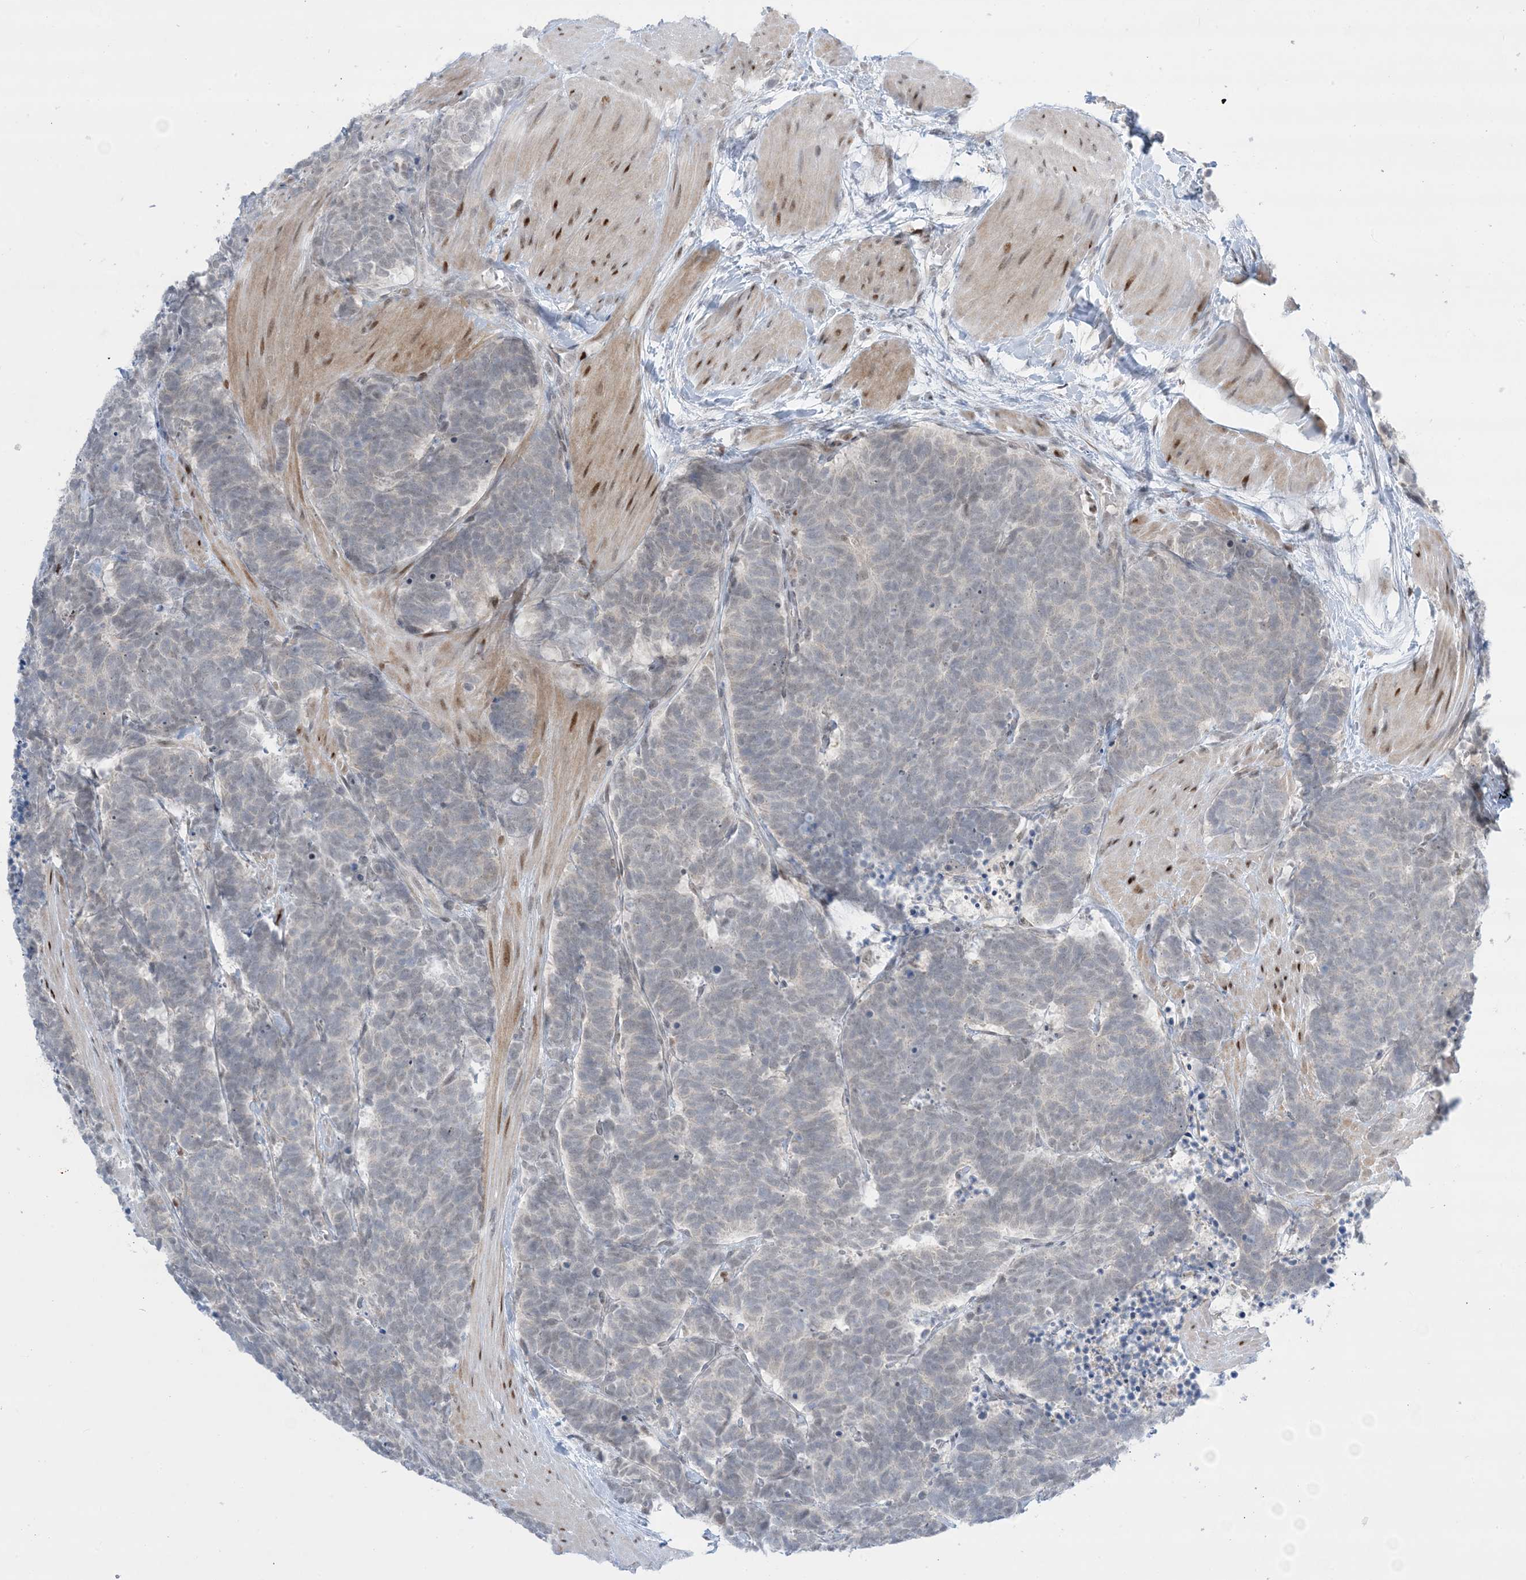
{"staining": {"intensity": "negative", "quantity": "none", "location": "none"}, "tissue": "carcinoid", "cell_type": "Tumor cells", "image_type": "cancer", "snomed": [{"axis": "morphology", "description": "Carcinoma, NOS"}, {"axis": "morphology", "description": "Carcinoid, malignant, NOS"}, {"axis": "topography", "description": "Urinary bladder"}], "caption": "Tumor cells are negative for protein expression in human carcinoid. (Brightfield microscopy of DAB immunohistochemistry at high magnification).", "gene": "TFPT", "patient": {"sex": "male", "age": 57}}